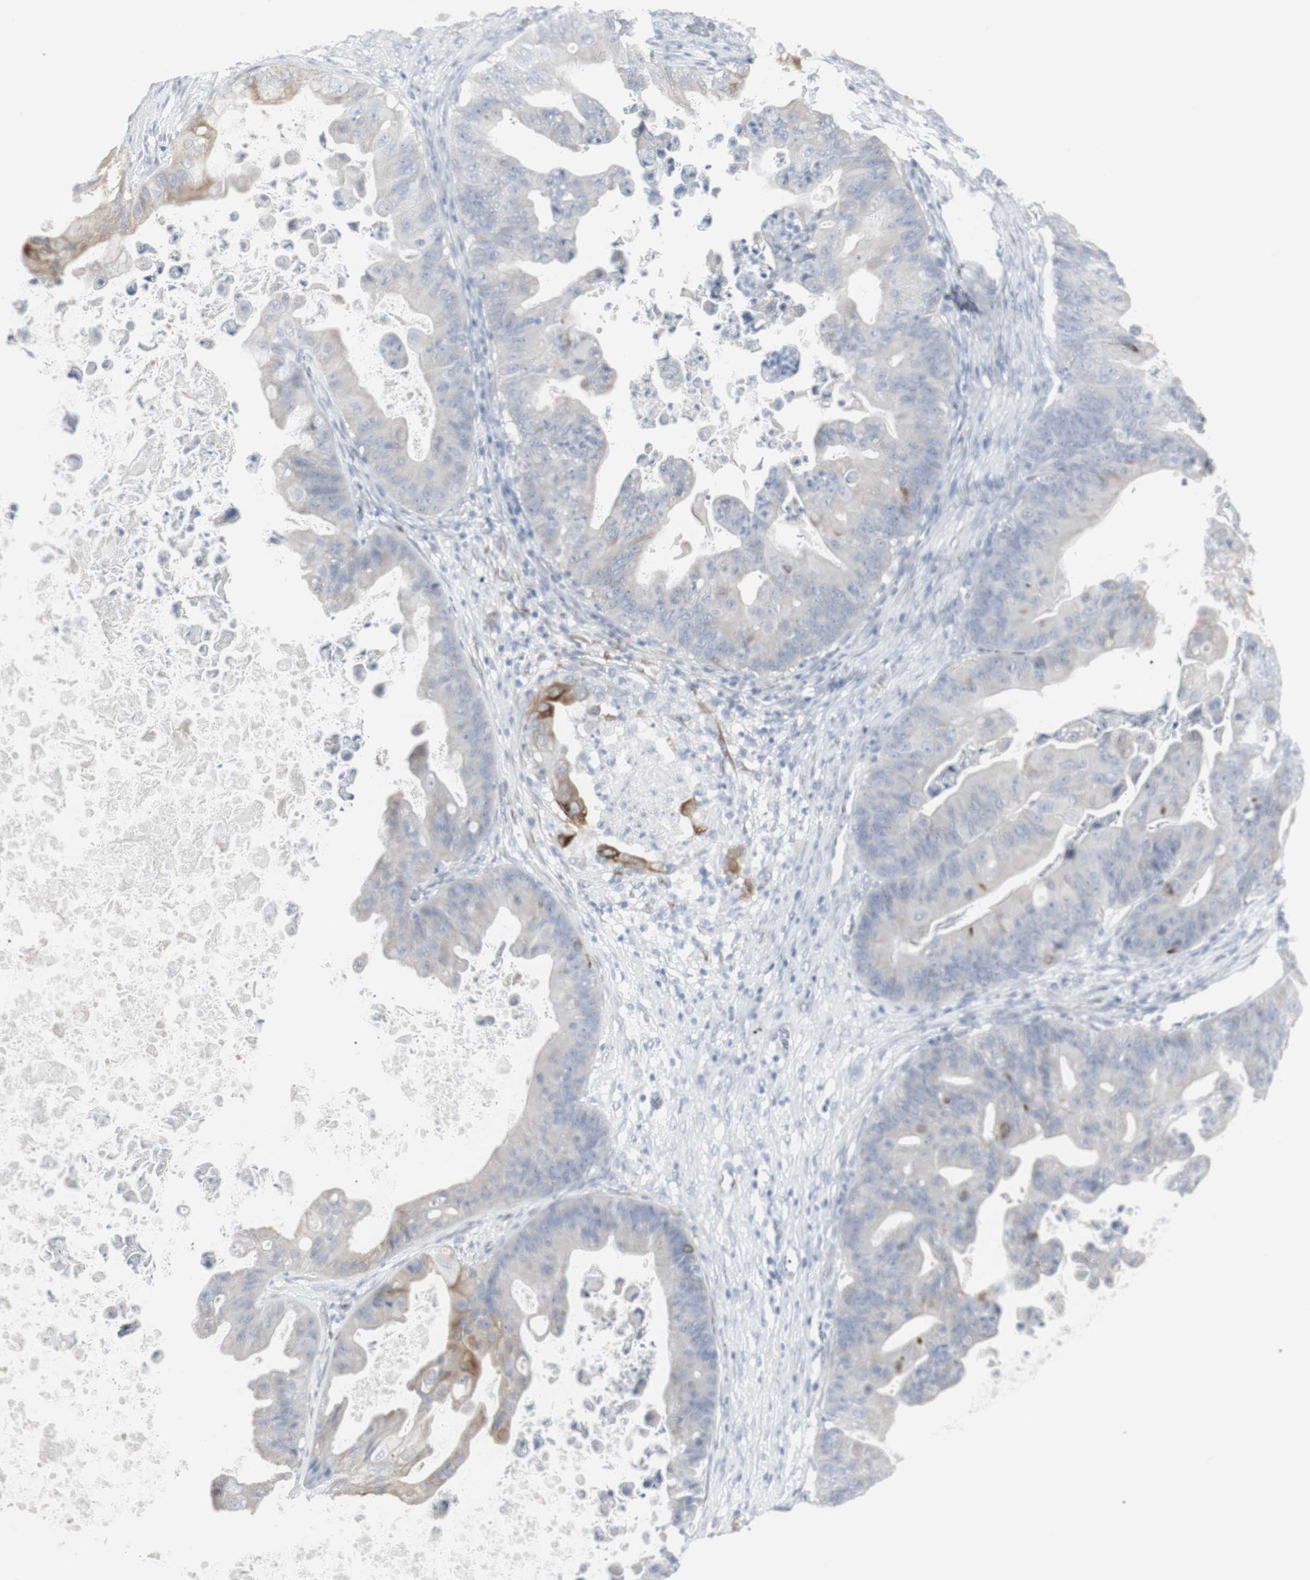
{"staining": {"intensity": "negative", "quantity": "none", "location": "none"}, "tissue": "ovarian cancer", "cell_type": "Tumor cells", "image_type": "cancer", "snomed": [{"axis": "morphology", "description": "Cystadenocarcinoma, mucinous, NOS"}, {"axis": "topography", "description": "Ovary"}], "caption": "Tumor cells show no significant staining in ovarian cancer.", "gene": "ENSG00000198211", "patient": {"sex": "female", "age": 37}}